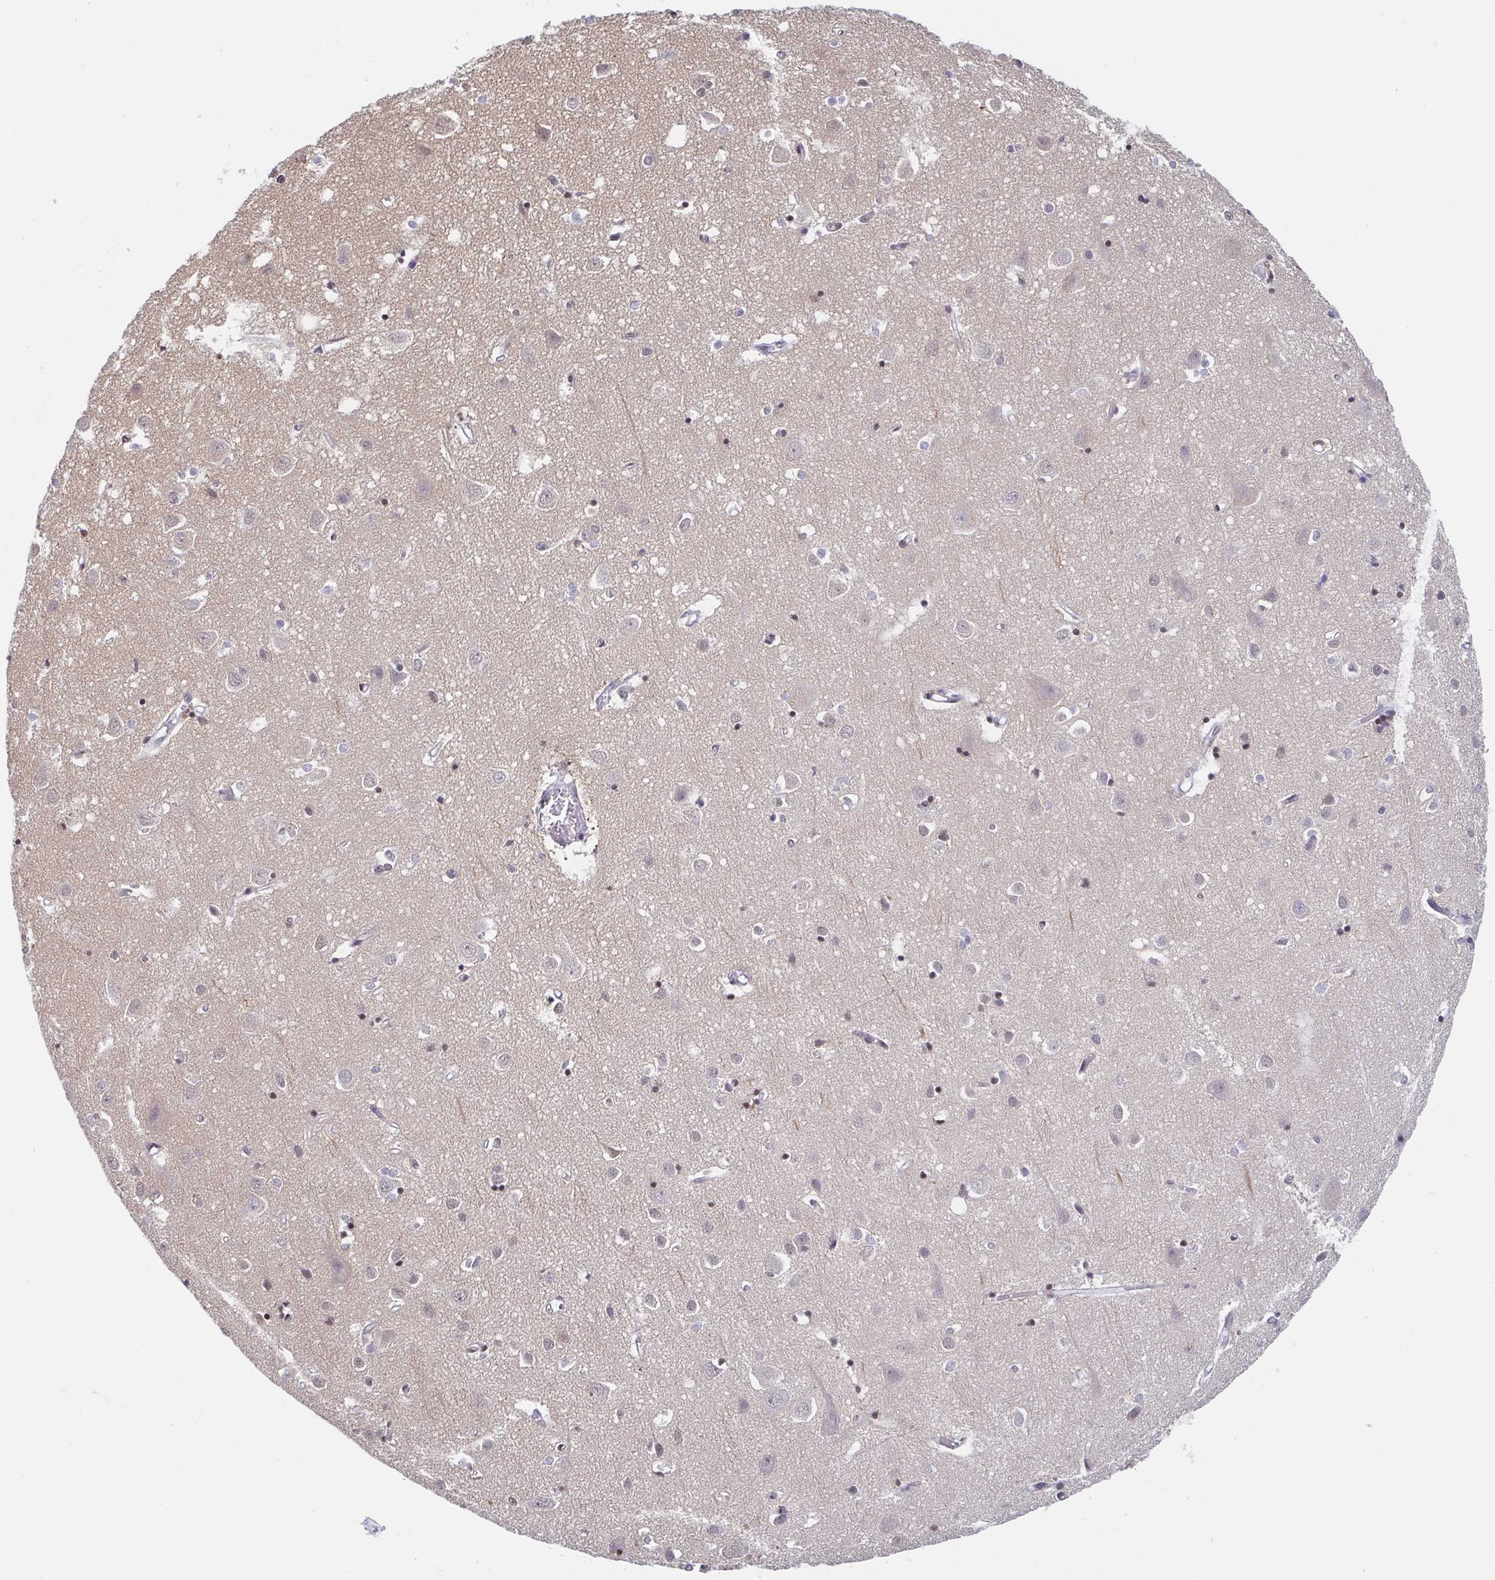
{"staining": {"intensity": "negative", "quantity": "none", "location": "none"}, "tissue": "cerebral cortex", "cell_type": "Endothelial cells", "image_type": "normal", "snomed": [{"axis": "morphology", "description": "Normal tissue, NOS"}, {"axis": "topography", "description": "Cerebral cortex"}], "caption": "Immunohistochemical staining of normal human cerebral cortex displays no significant staining in endothelial cells. The staining is performed using DAB brown chromogen with nuclei counter-stained in using hematoxylin.", "gene": "SLC7A10", "patient": {"sex": "male", "age": 70}}